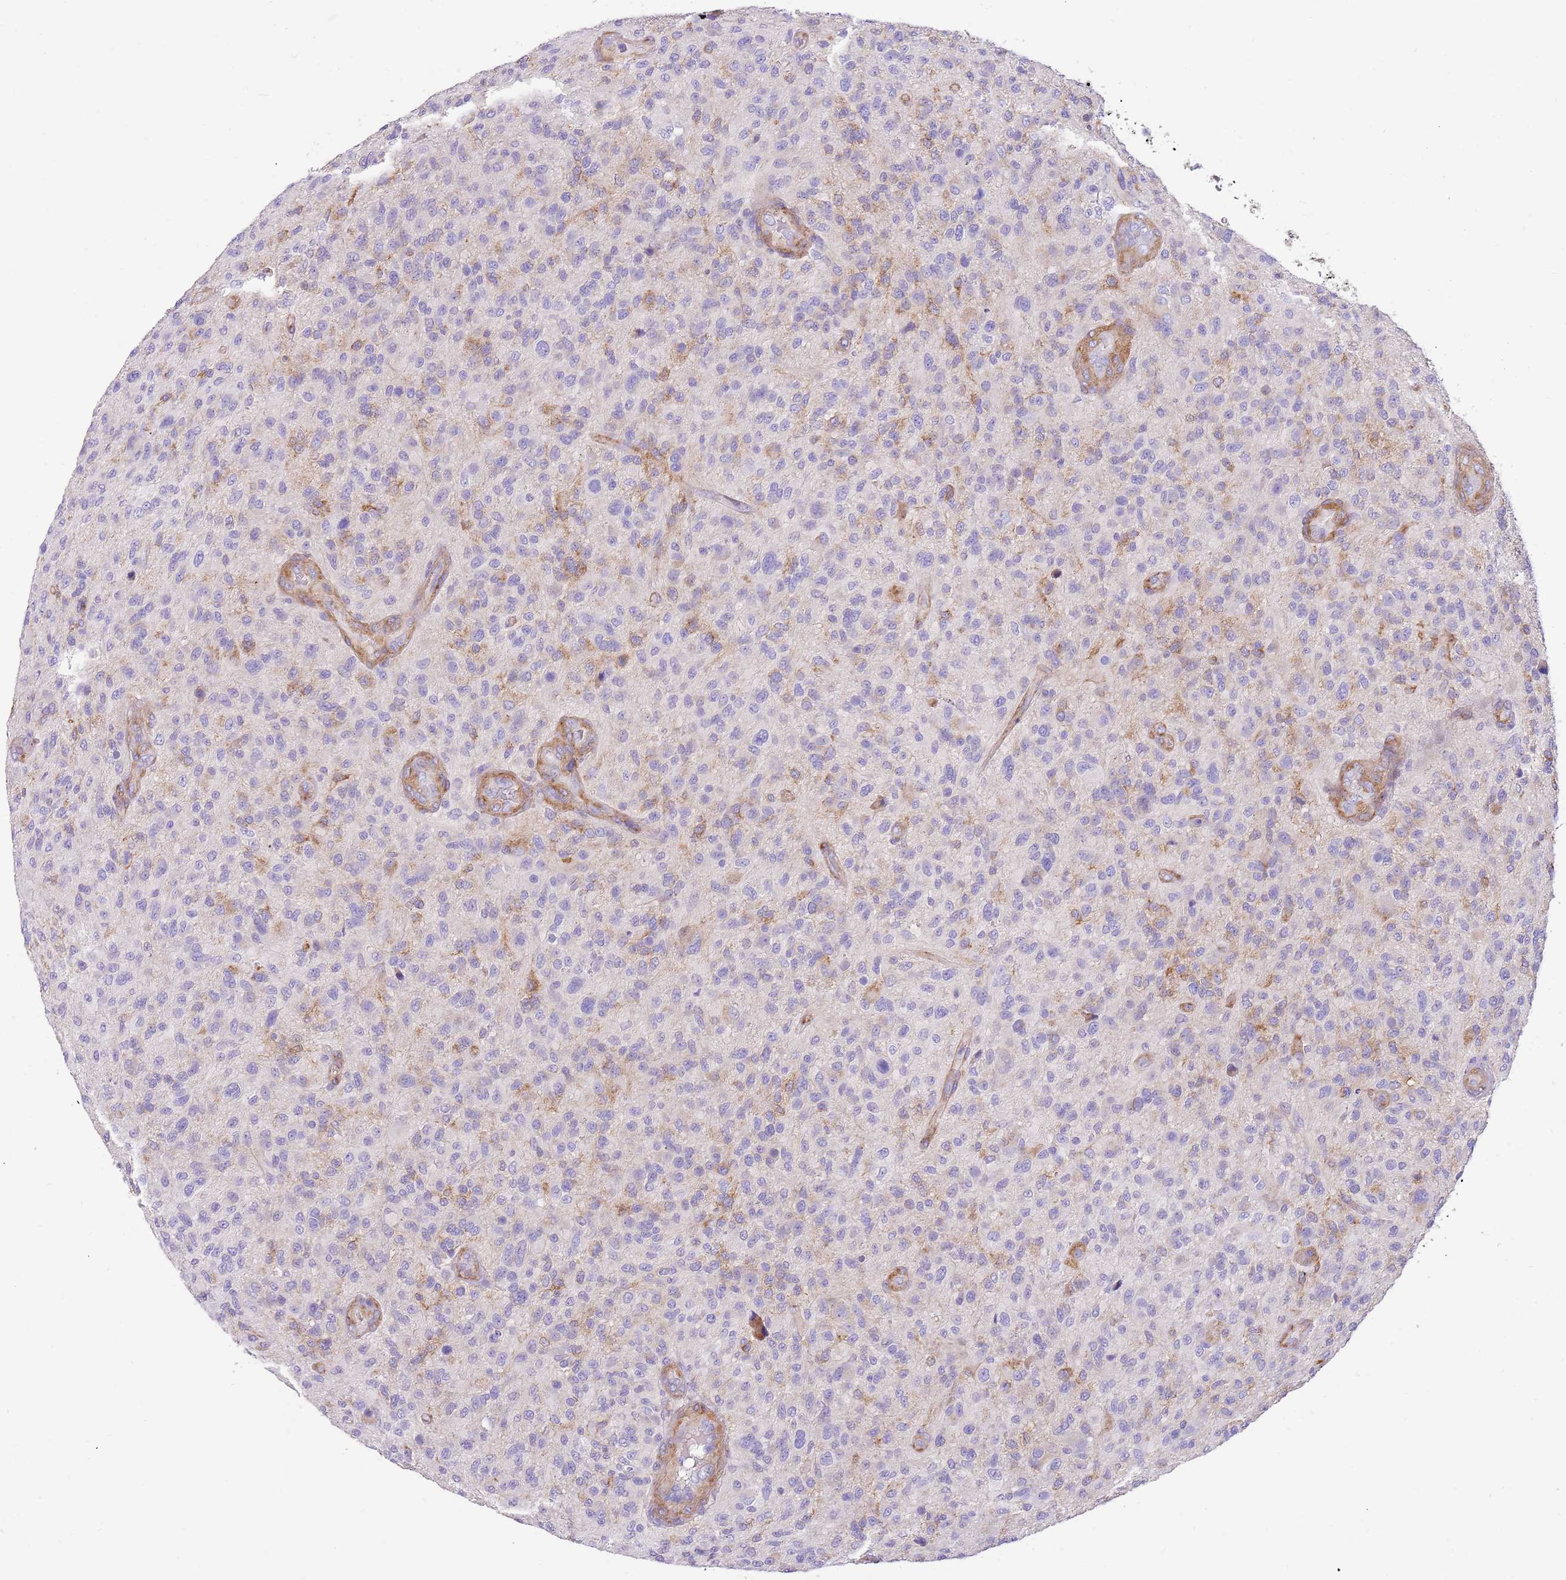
{"staining": {"intensity": "negative", "quantity": "none", "location": "none"}, "tissue": "glioma", "cell_type": "Tumor cells", "image_type": "cancer", "snomed": [{"axis": "morphology", "description": "Glioma, malignant, High grade"}, {"axis": "topography", "description": "Brain"}], "caption": "Immunohistochemical staining of high-grade glioma (malignant) demonstrates no significant staining in tumor cells.", "gene": "SERINC3", "patient": {"sex": "male", "age": 47}}